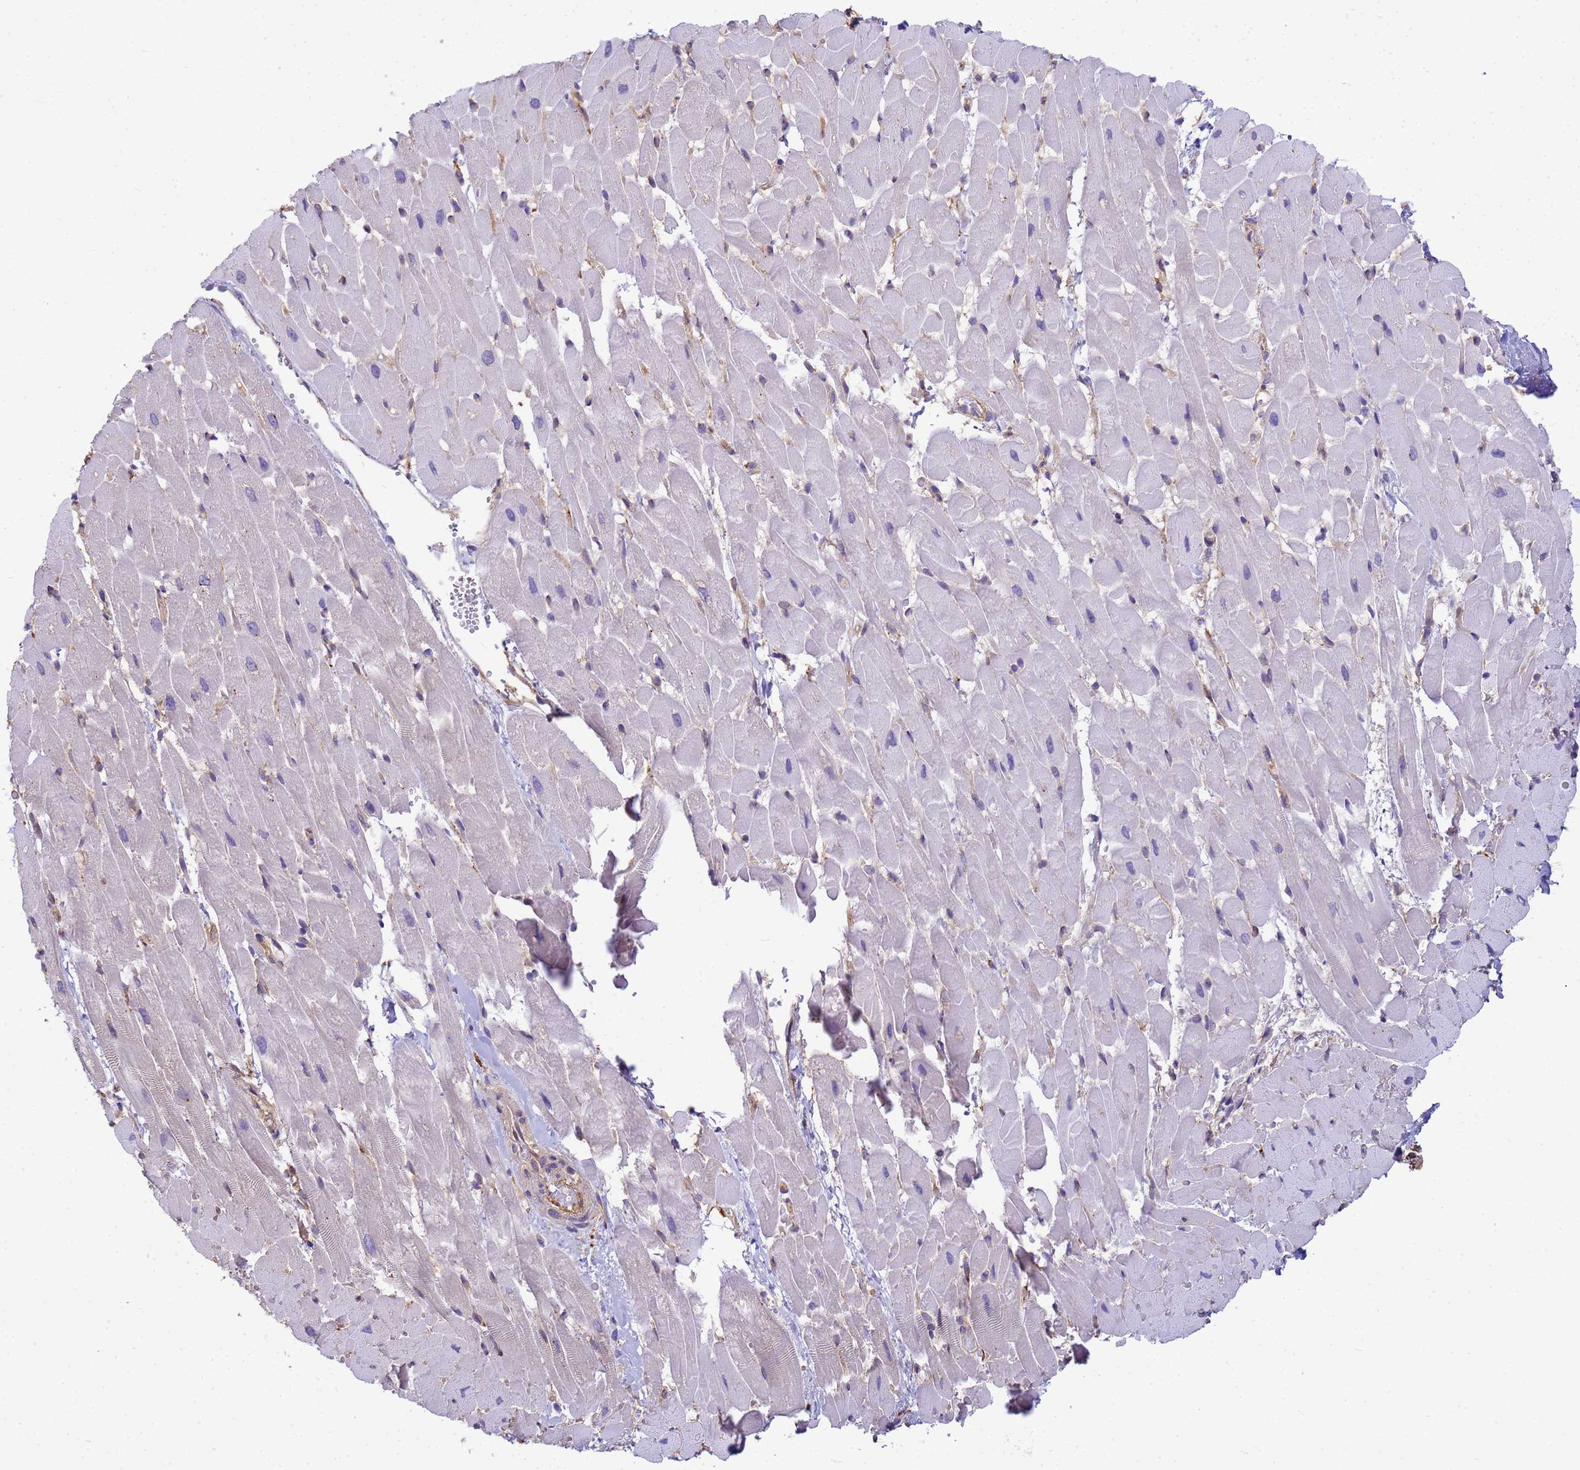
{"staining": {"intensity": "negative", "quantity": "none", "location": "none"}, "tissue": "heart muscle", "cell_type": "Cardiomyocytes", "image_type": "normal", "snomed": [{"axis": "morphology", "description": "Normal tissue, NOS"}, {"axis": "topography", "description": "Heart"}], "caption": "Micrograph shows no protein positivity in cardiomyocytes of benign heart muscle.", "gene": "ENSG00000198211", "patient": {"sex": "male", "age": 37}}